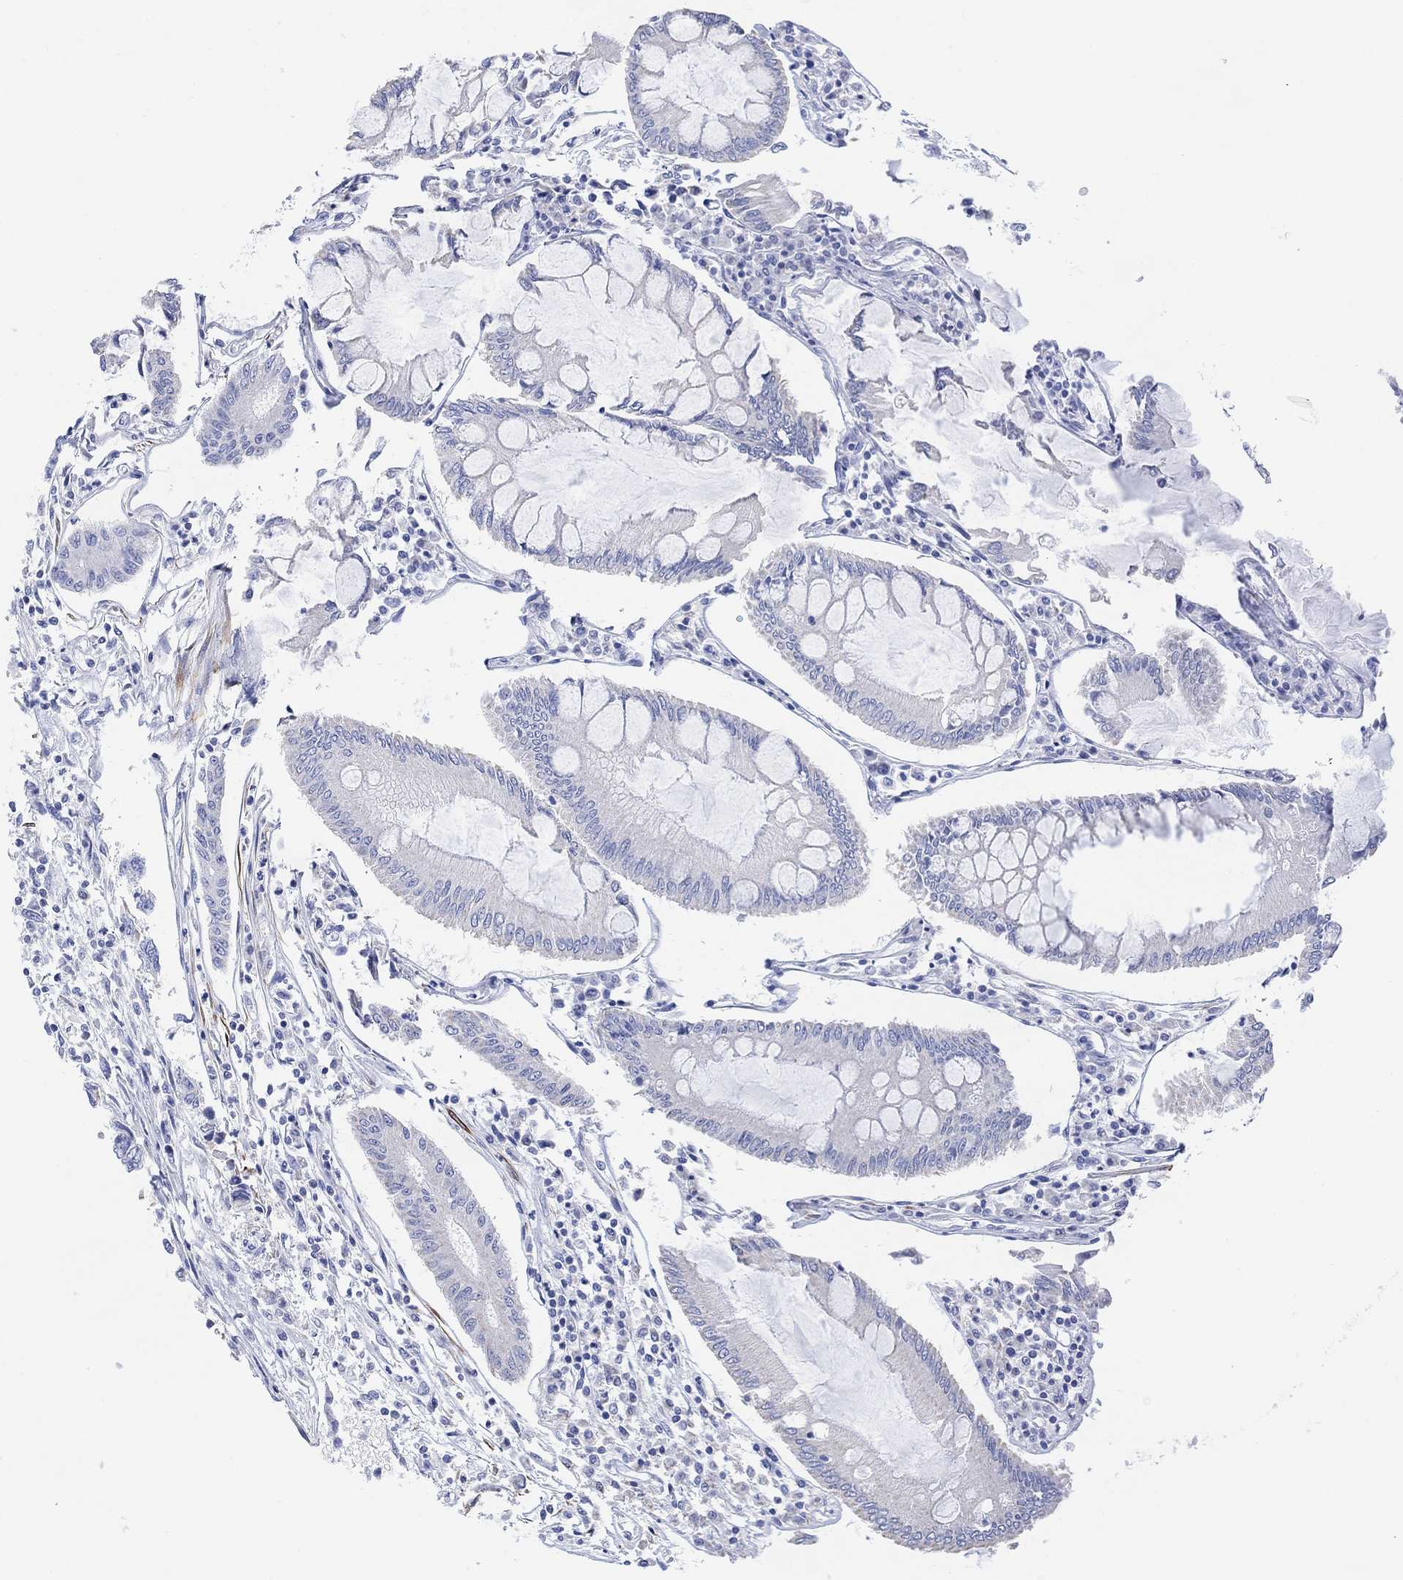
{"staining": {"intensity": "negative", "quantity": "none", "location": "none"}, "tissue": "colorectal cancer", "cell_type": "Tumor cells", "image_type": "cancer", "snomed": [{"axis": "morphology", "description": "Adenocarcinoma, NOS"}, {"axis": "topography", "description": "Colon"}], "caption": "Image shows no protein expression in tumor cells of colorectal cancer tissue. (DAB (3,3'-diaminobenzidine) IHC visualized using brightfield microscopy, high magnification).", "gene": "SYT12", "patient": {"sex": "female", "age": 65}}